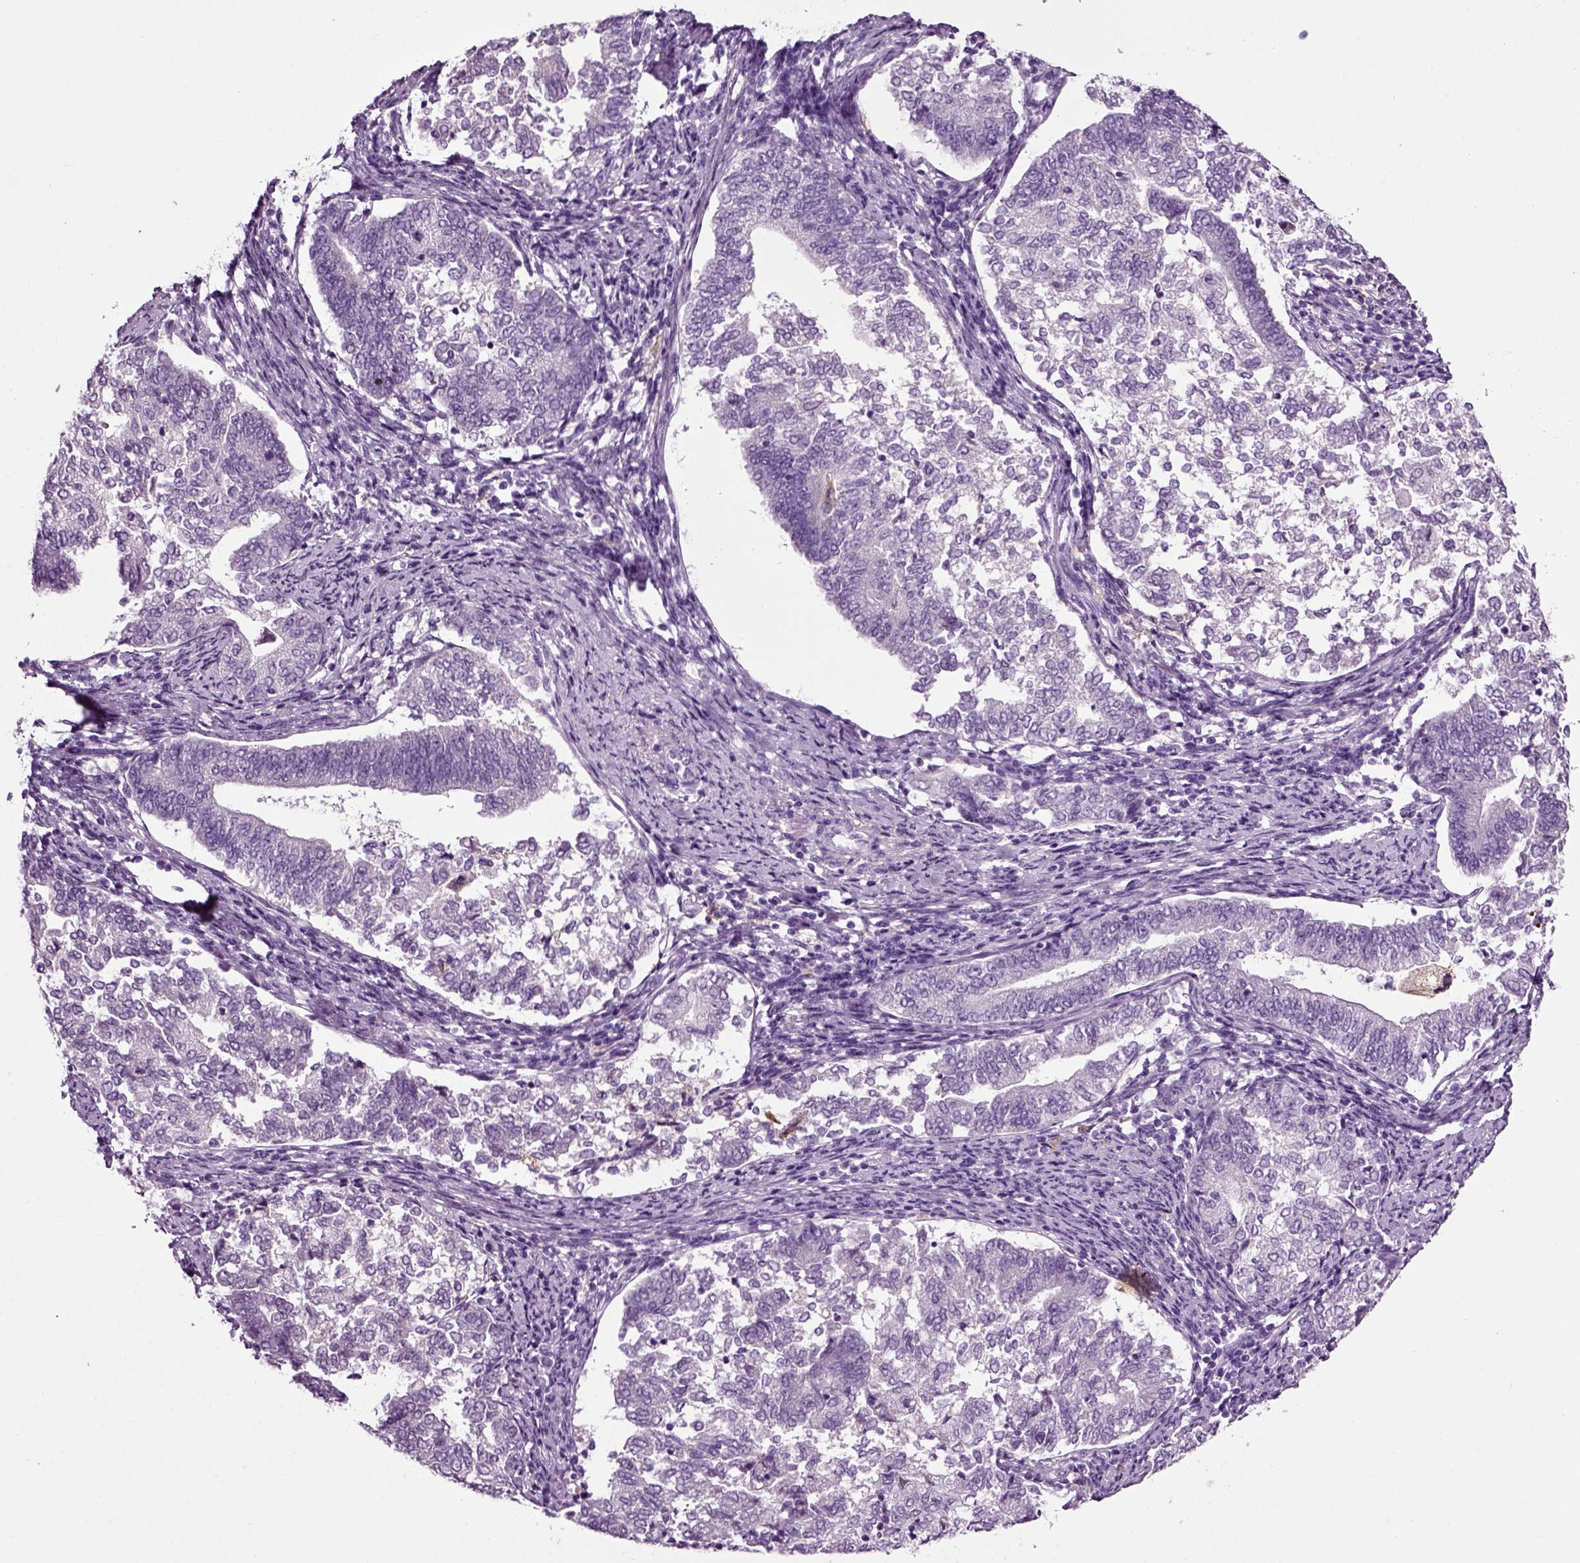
{"staining": {"intensity": "negative", "quantity": "none", "location": "none"}, "tissue": "endometrial cancer", "cell_type": "Tumor cells", "image_type": "cancer", "snomed": [{"axis": "morphology", "description": "Adenocarcinoma, NOS"}, {"axis": "topography", "description": "Endometrium"}], "caption": "IHC image of neoplastic tissue: endometrial adenocarcinoma stained with DAB (3,3'-diaminobenzidine) displays no significant protein staining in tumor cells.", "gene": "DNAH10", "patient": {"sex": "female", "age": 65}}